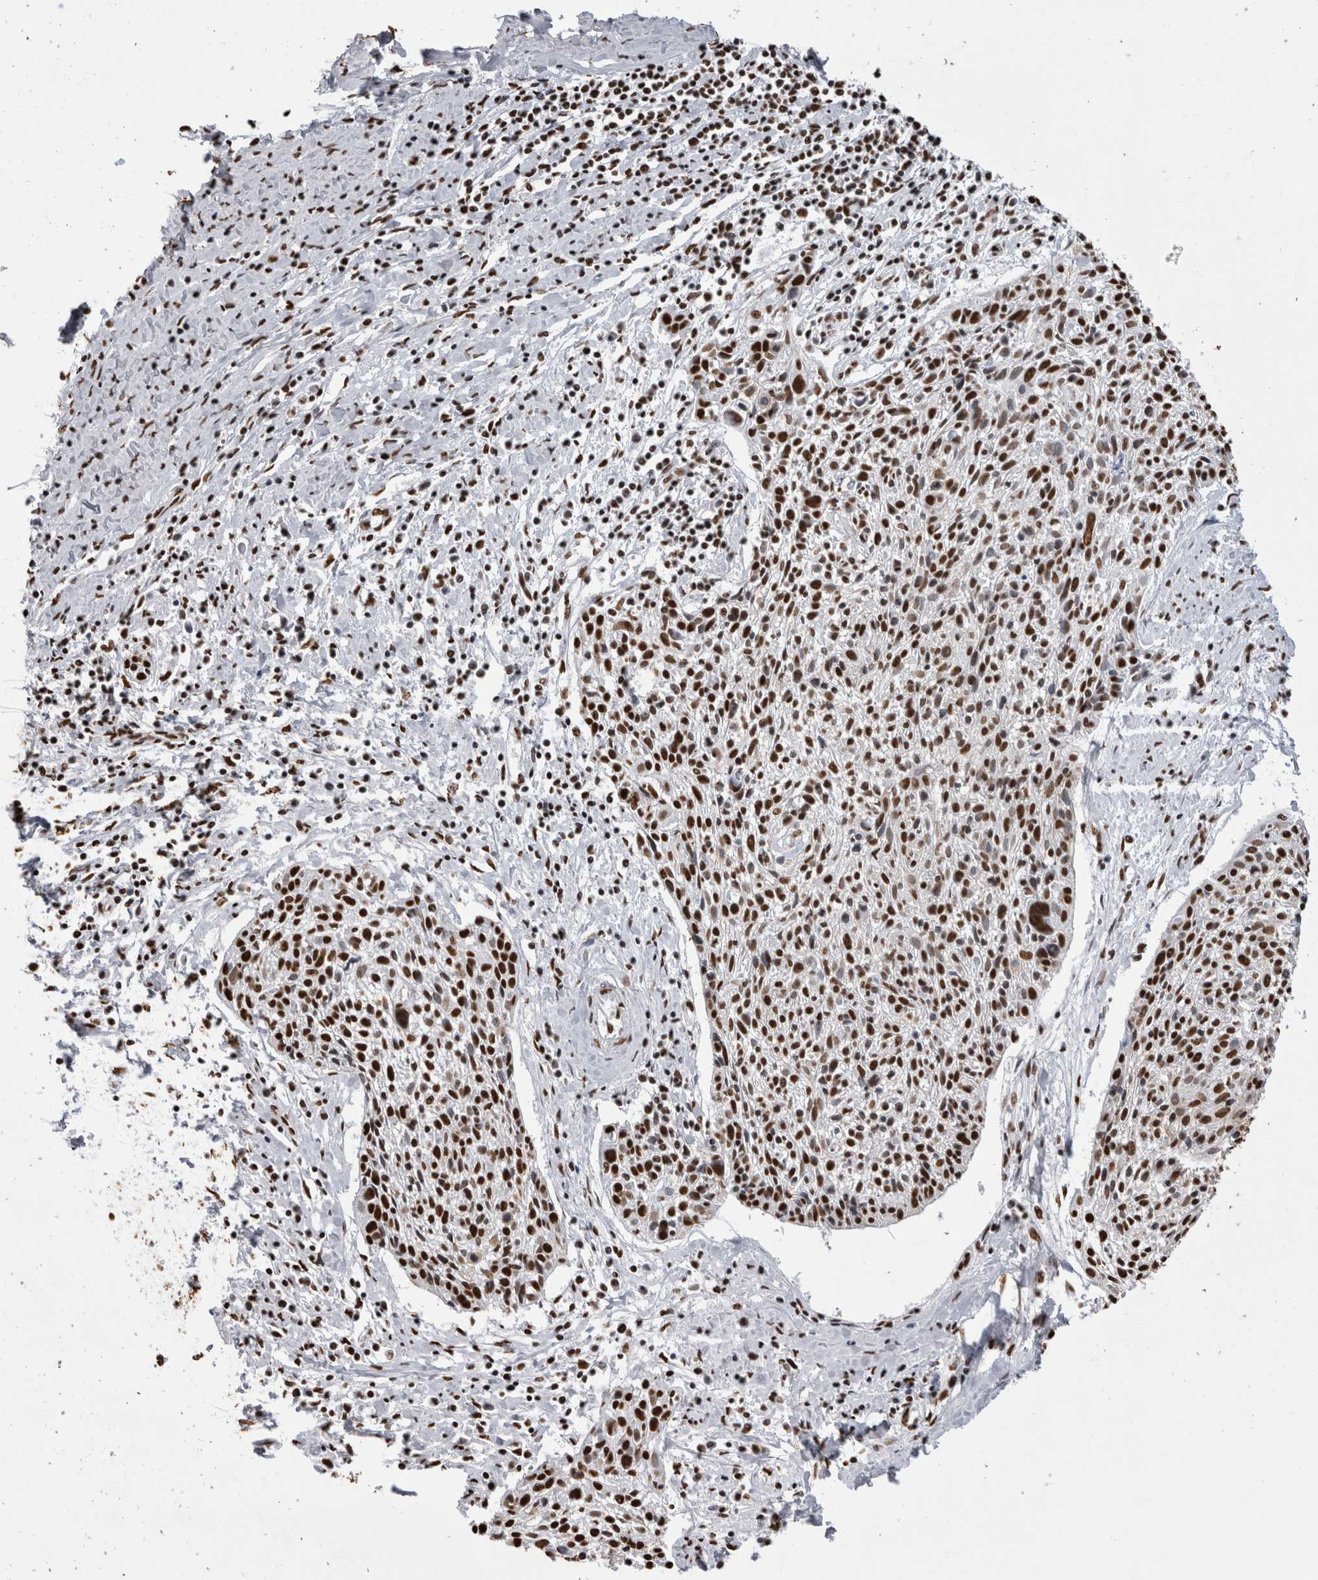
{"staining": {"intensity": "strong", "quantity": ">75%", "location": "nuclear"}, "tissue": "cervical cancer", "cell_type": "Tumor cells", "image_type": "cancer", "snomed": [{"axis": "morphology", "description": "Squamous cell carcinoma, NOS"}, {"axis": "topography", "description": "Cervix"}], "caption": "Tumor cells reveal strong nuclear expression in approximately >75% of cells in squamous cell carcinoma (cervical).", "gene": "ALPK3", "patient": {"sex": "female", "age": 51}}